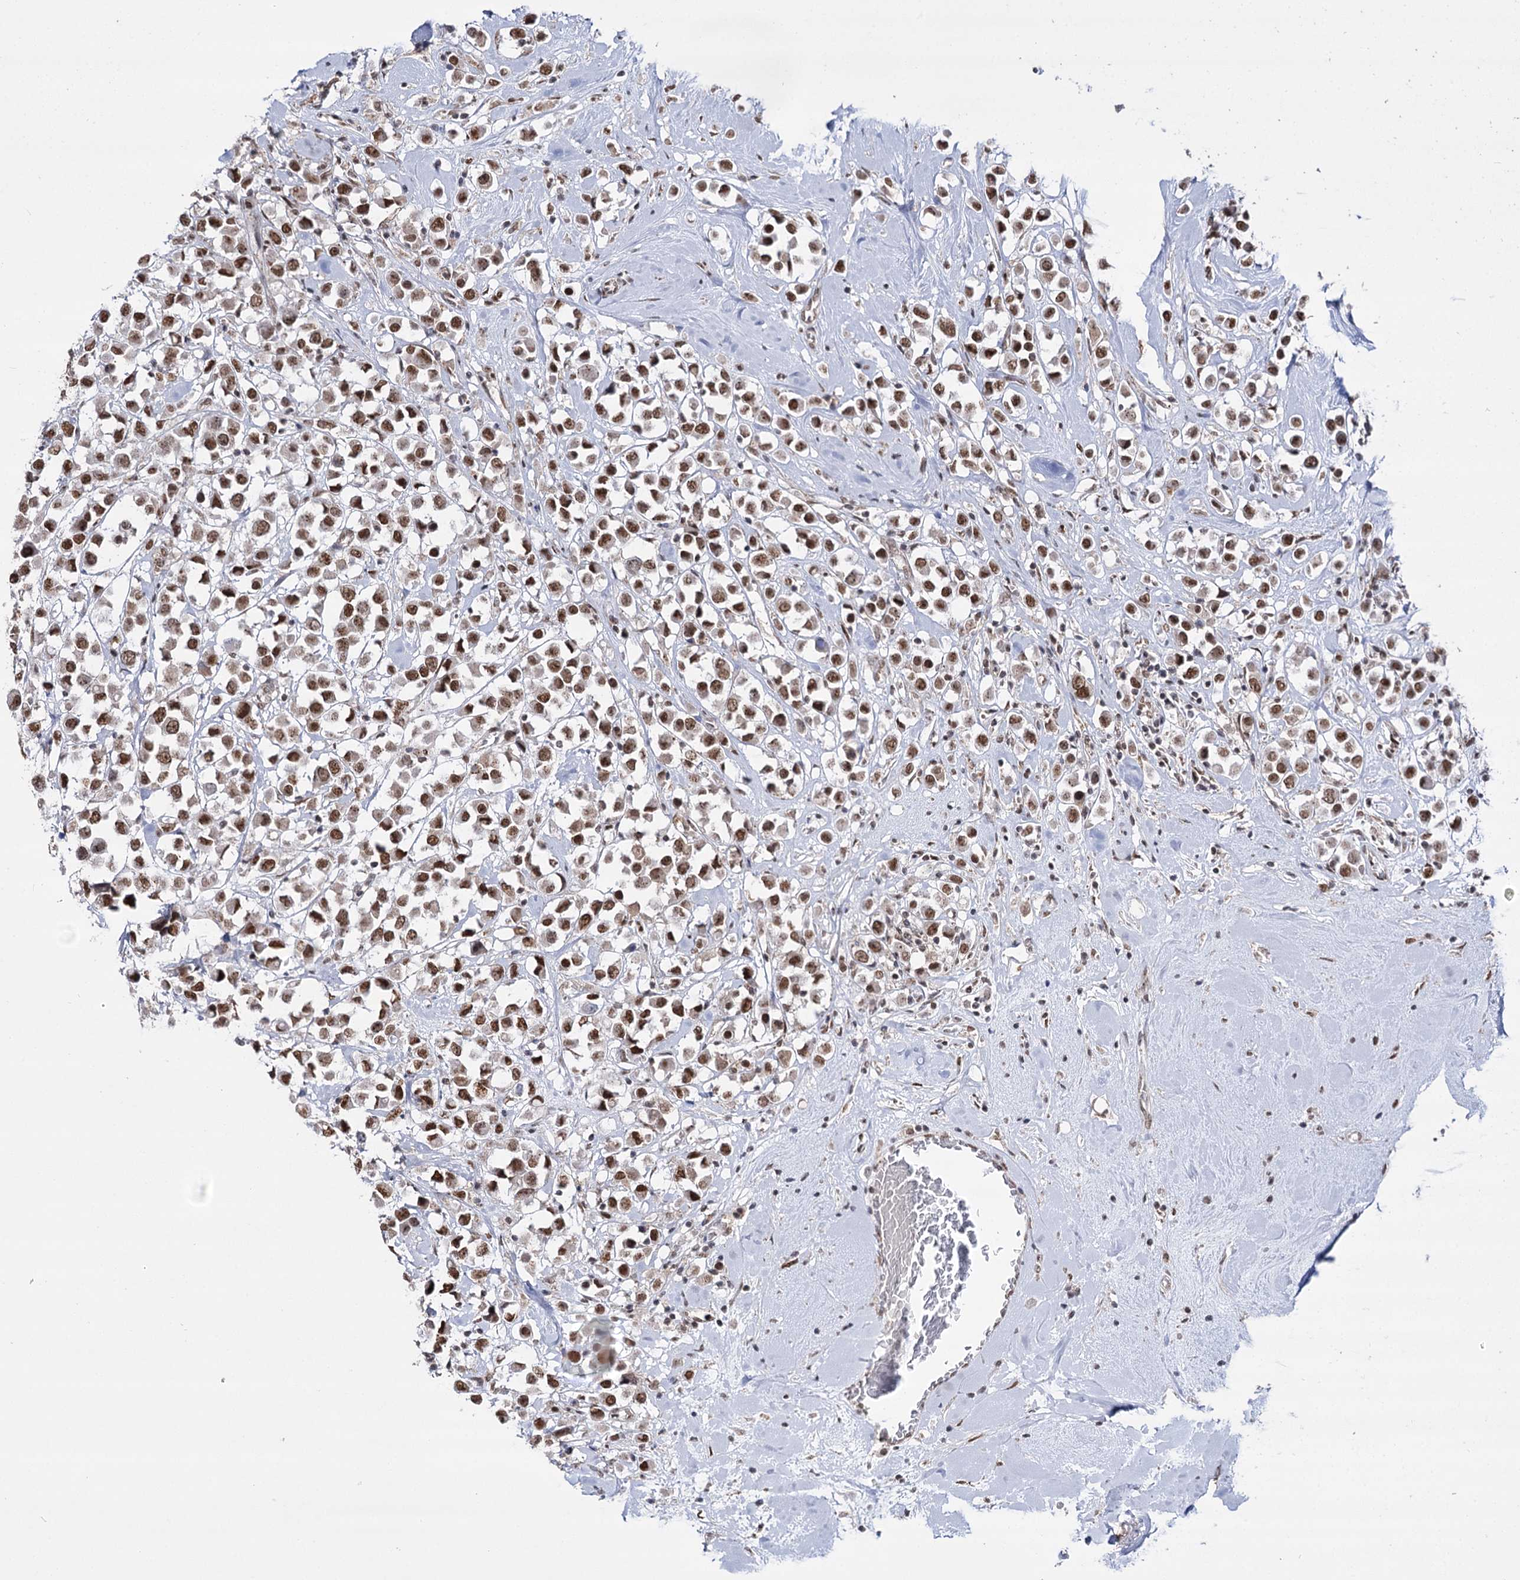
{"staining": {"intensity": "moderate", "quantity": ">75%", "location": "nuclear"}, "tissue": "breast cancer", "cell_type": "Tumor cells", "image_type": "cancer", "snomed": [{"axis": "morphology", "description": "Duct carcinoma"}, {"axis": "topography", "description": "Breast"}], "caption": "Immunohistochemistry of human breast cancer exhibits medium levels of moderate nuclear positivity in approximately >75% of tumor cells.", "gene": "VGLL4", "patient": {"sex": "female", "age": 61}}